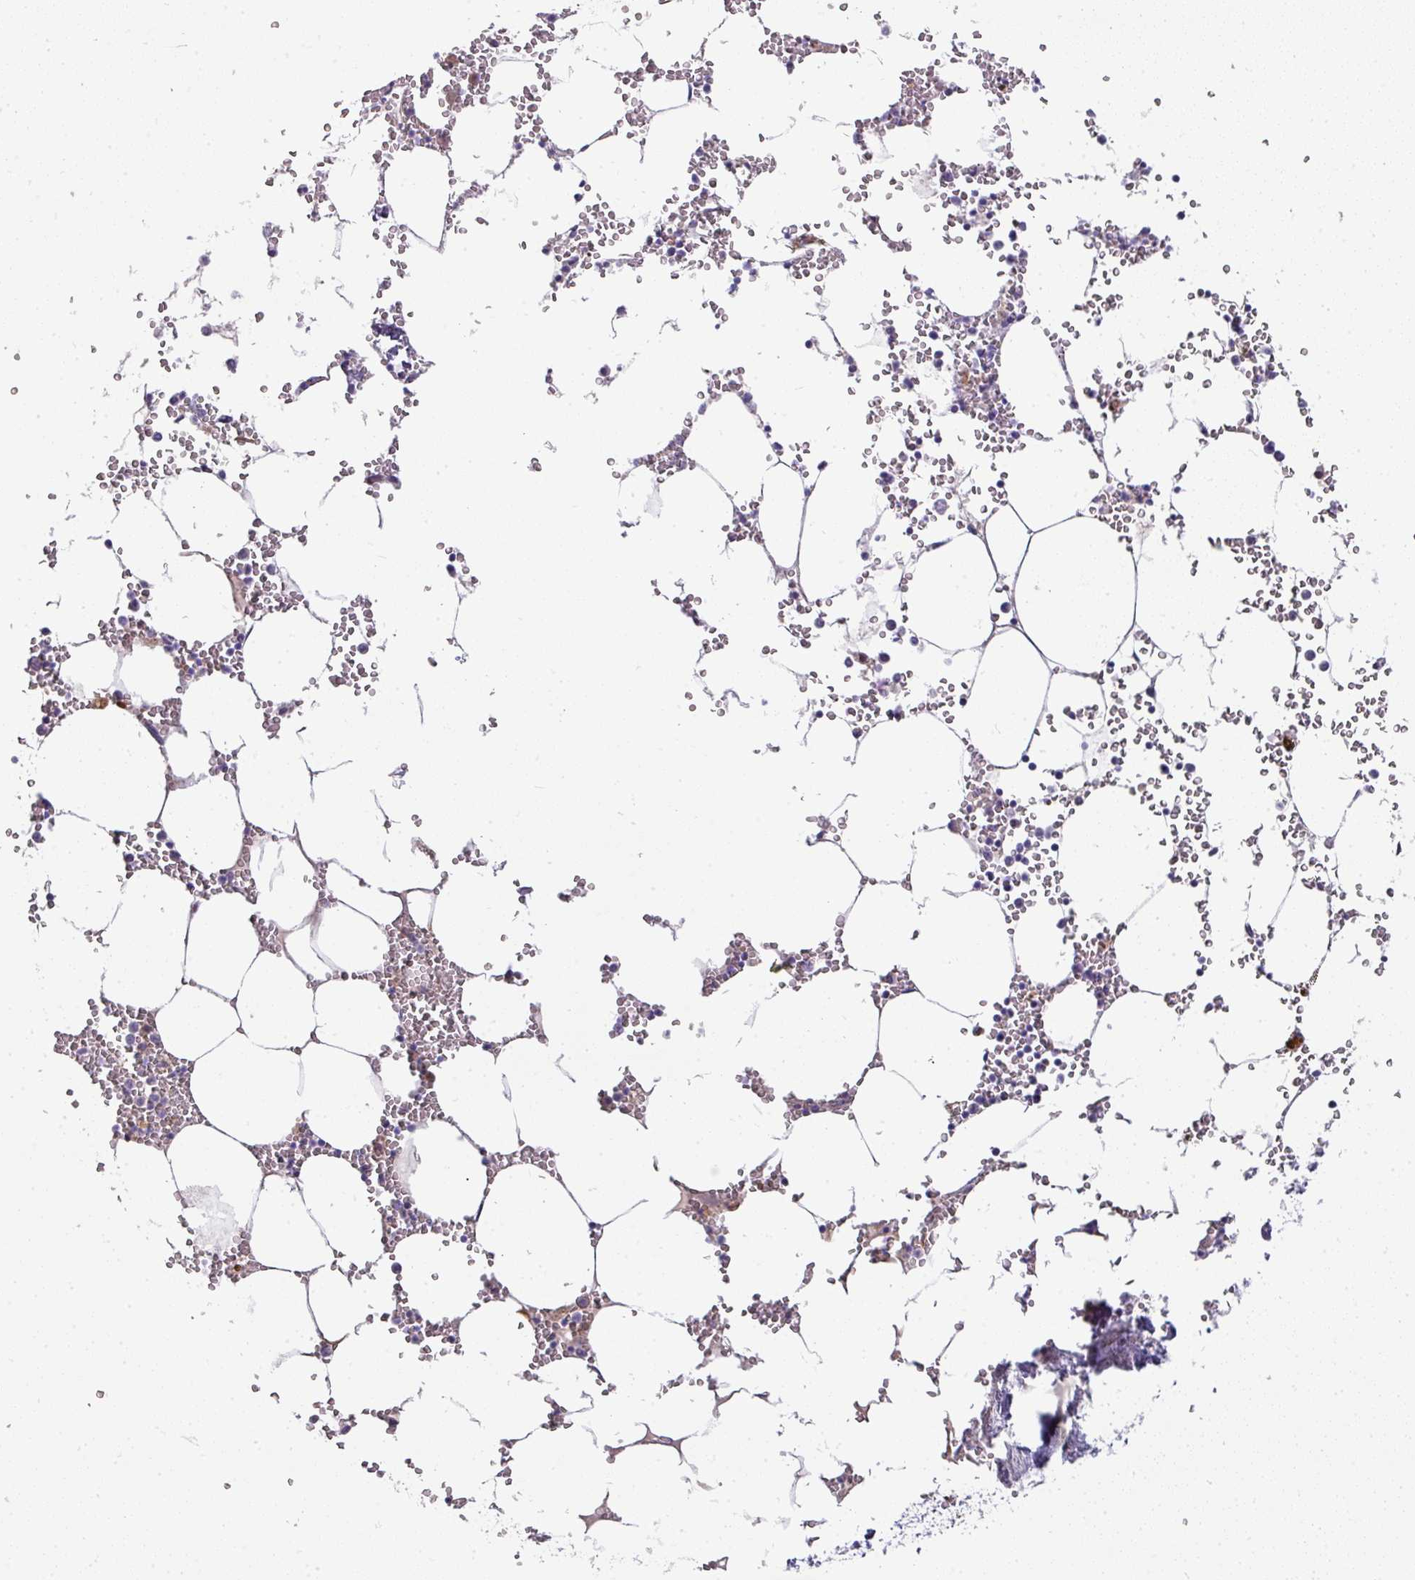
{"staining": {"intensity": "negative", "quantity": "none", "location": "none"}, "tissue": "bone marrow", "cell_type": "Hematopoietic cells", "image_type": "normal", "snomed": [{"axis": "morphology", "description": "Normal tissue, NOS"}, {"axis": "topography", "description": "Bone marrow"}], "caption": "IHC of unremarkable human bone marrow reveals no positivity in hematopoietic cells. (Immunohistochemistry, brightfield microscopy, high magnification).", "gene": "FGF17", "patient": {"sex": "male", "age": 54}}